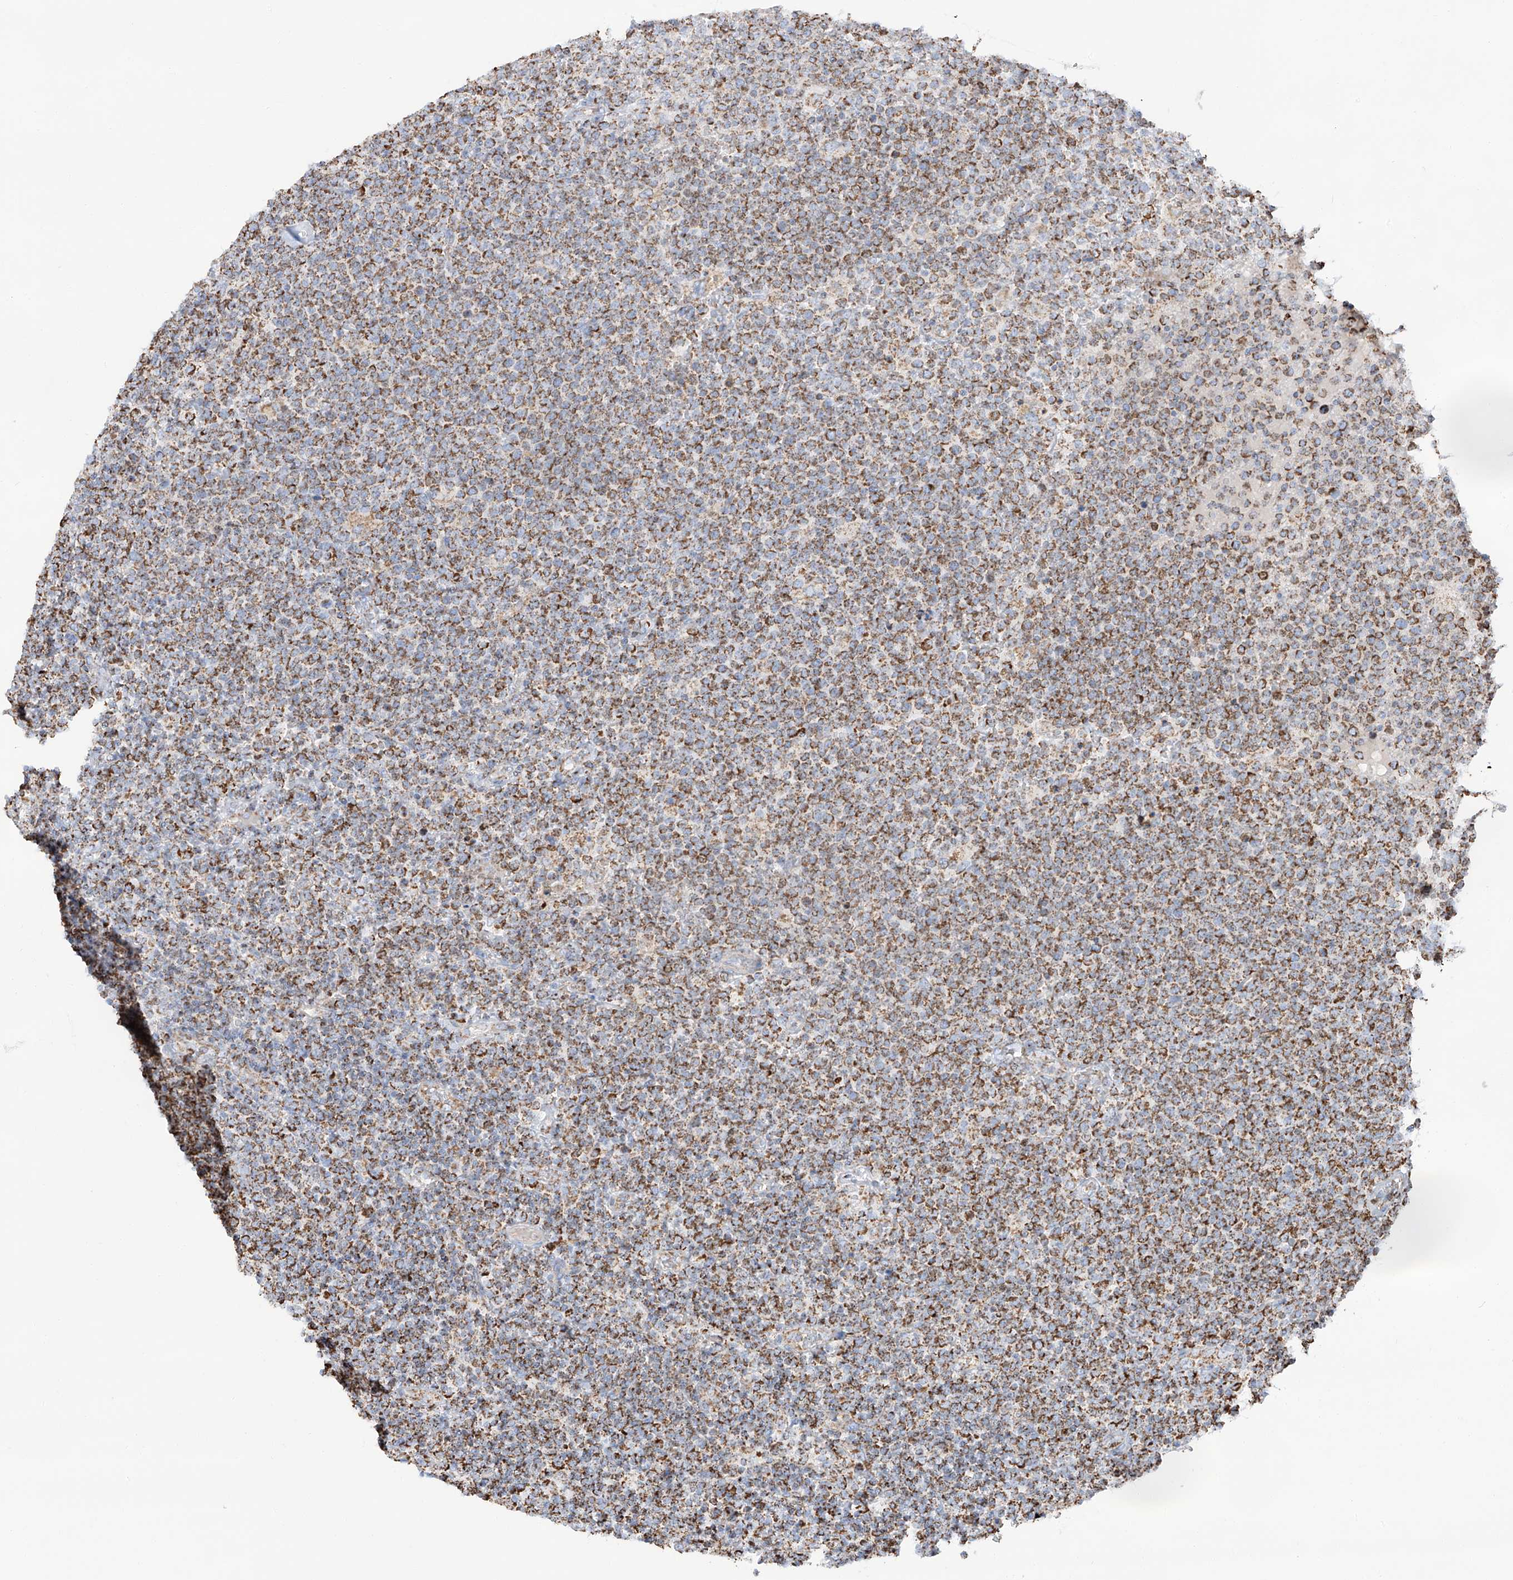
{"staining": {"intensity": "moderate", "quantity": ">75%", "location": "cytoplasmic/membranous"}, "tissue": "lymphoma", "cell_type": "Tumor cells", "image_type": "cancer", "snomed": [{"axis": "morphology", "description": "Malignant lymphoma, non-Hodgkin's type, High grade"}, {"axis": "topography", "description": "Lymph node"}], "caption": "The micrograph reveals staining of lymphoma, revealing moderate cytoplasmic/membranous protein staining (brown color) within tumor cells.", "gene": "TTC27", "patient": {"sex": "male", "age": 61}}